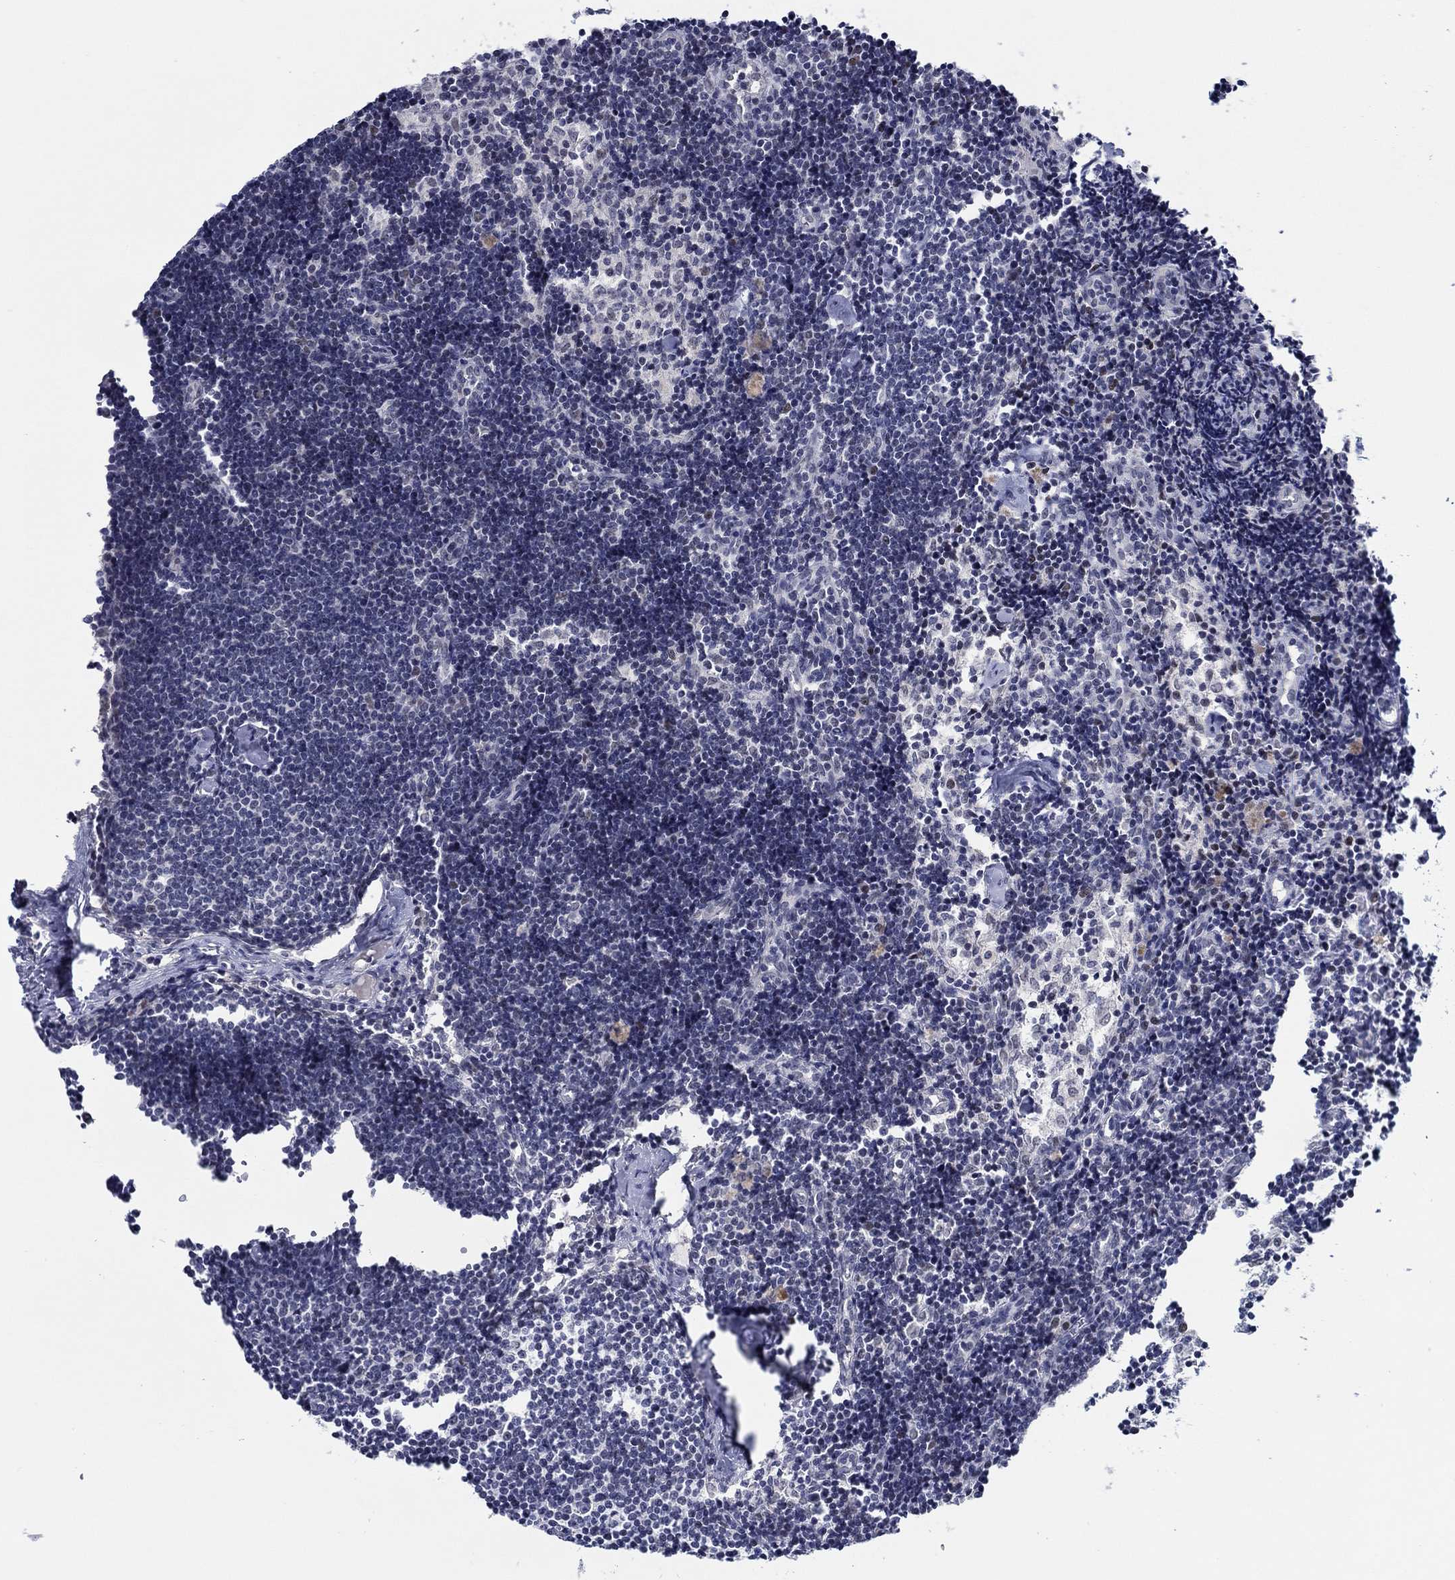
{"staining": {"intensity": "negative", "quantity": "none", "location": "none"}, "tissue": "lymph node", "cell_type": "Germinal center cells", "image_type": "normal", "snomed": [{"axis": "morphology", "description": "Normal tissue, NOS"}, {"axis": "topography", "description": "Lymph node"}], "caption": "This photomicrograph is of benign lymph node stained with immunohistochemistry to label a protein in brown with the nuclei are counter-stained blue. There is no expression in germinal center cells.", "gene": "SLC34A1", "patient": {"sex": "female", "age": 42}}